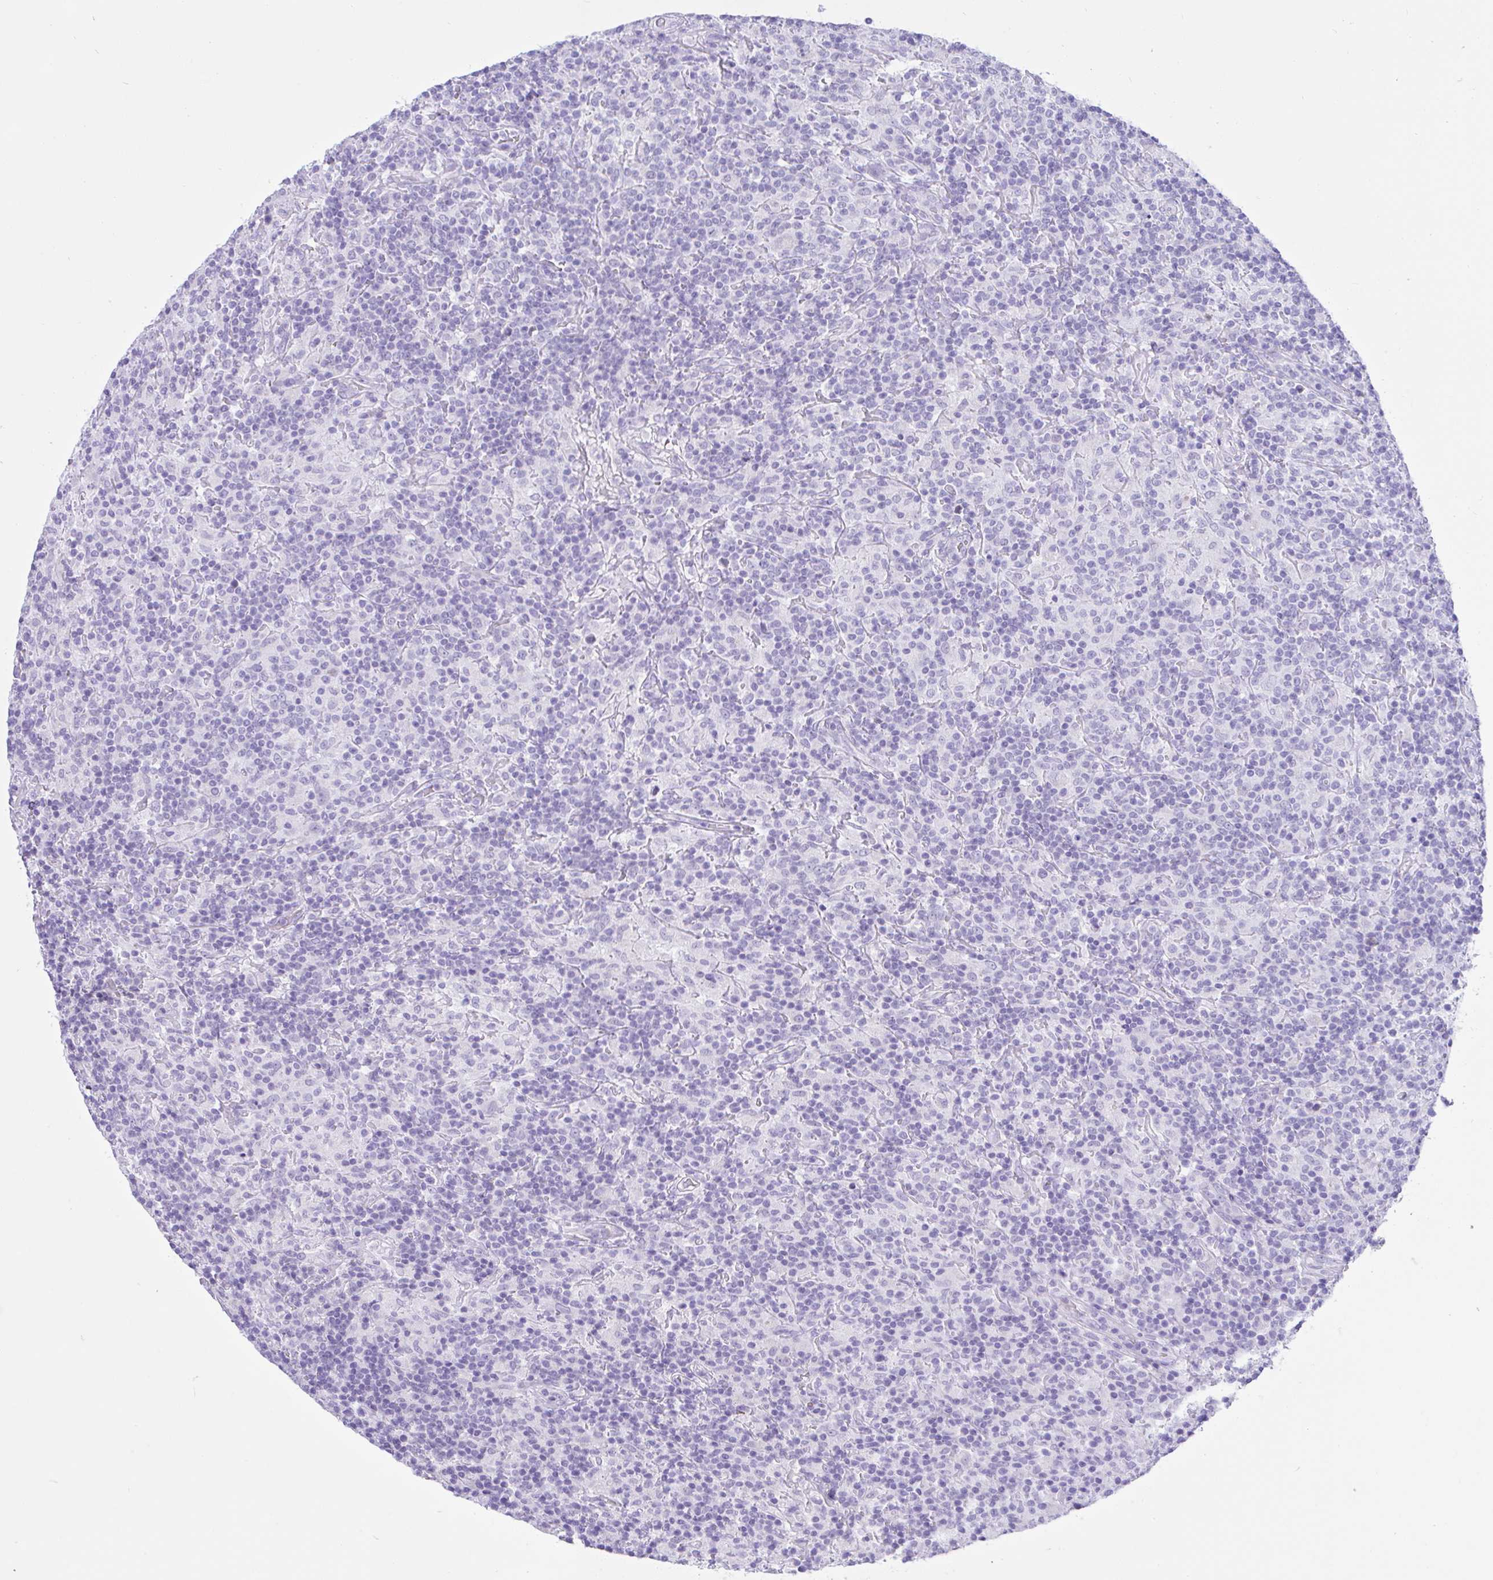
{"staining": {"intensity": "negative", "quantity": "none", "location": "none"}, "tissue": "lymphoma", "cell_type": "Tumor cells", "image_type": "cancer", "snomed": [{"axis": "morphology", "description": "Hodgkin's disease, NOS"}, {"axis": "topography", "description": "Lymph node"}], "caption": "High power microscopy image of an immunohistochemistry histopathology image of Hodgkin's disease, revealing no significant positivity in tumor cells. Nuclei are stained in blue.", "gene": "SEL1L2", "patient": {"sex": "male", "age": 70}}